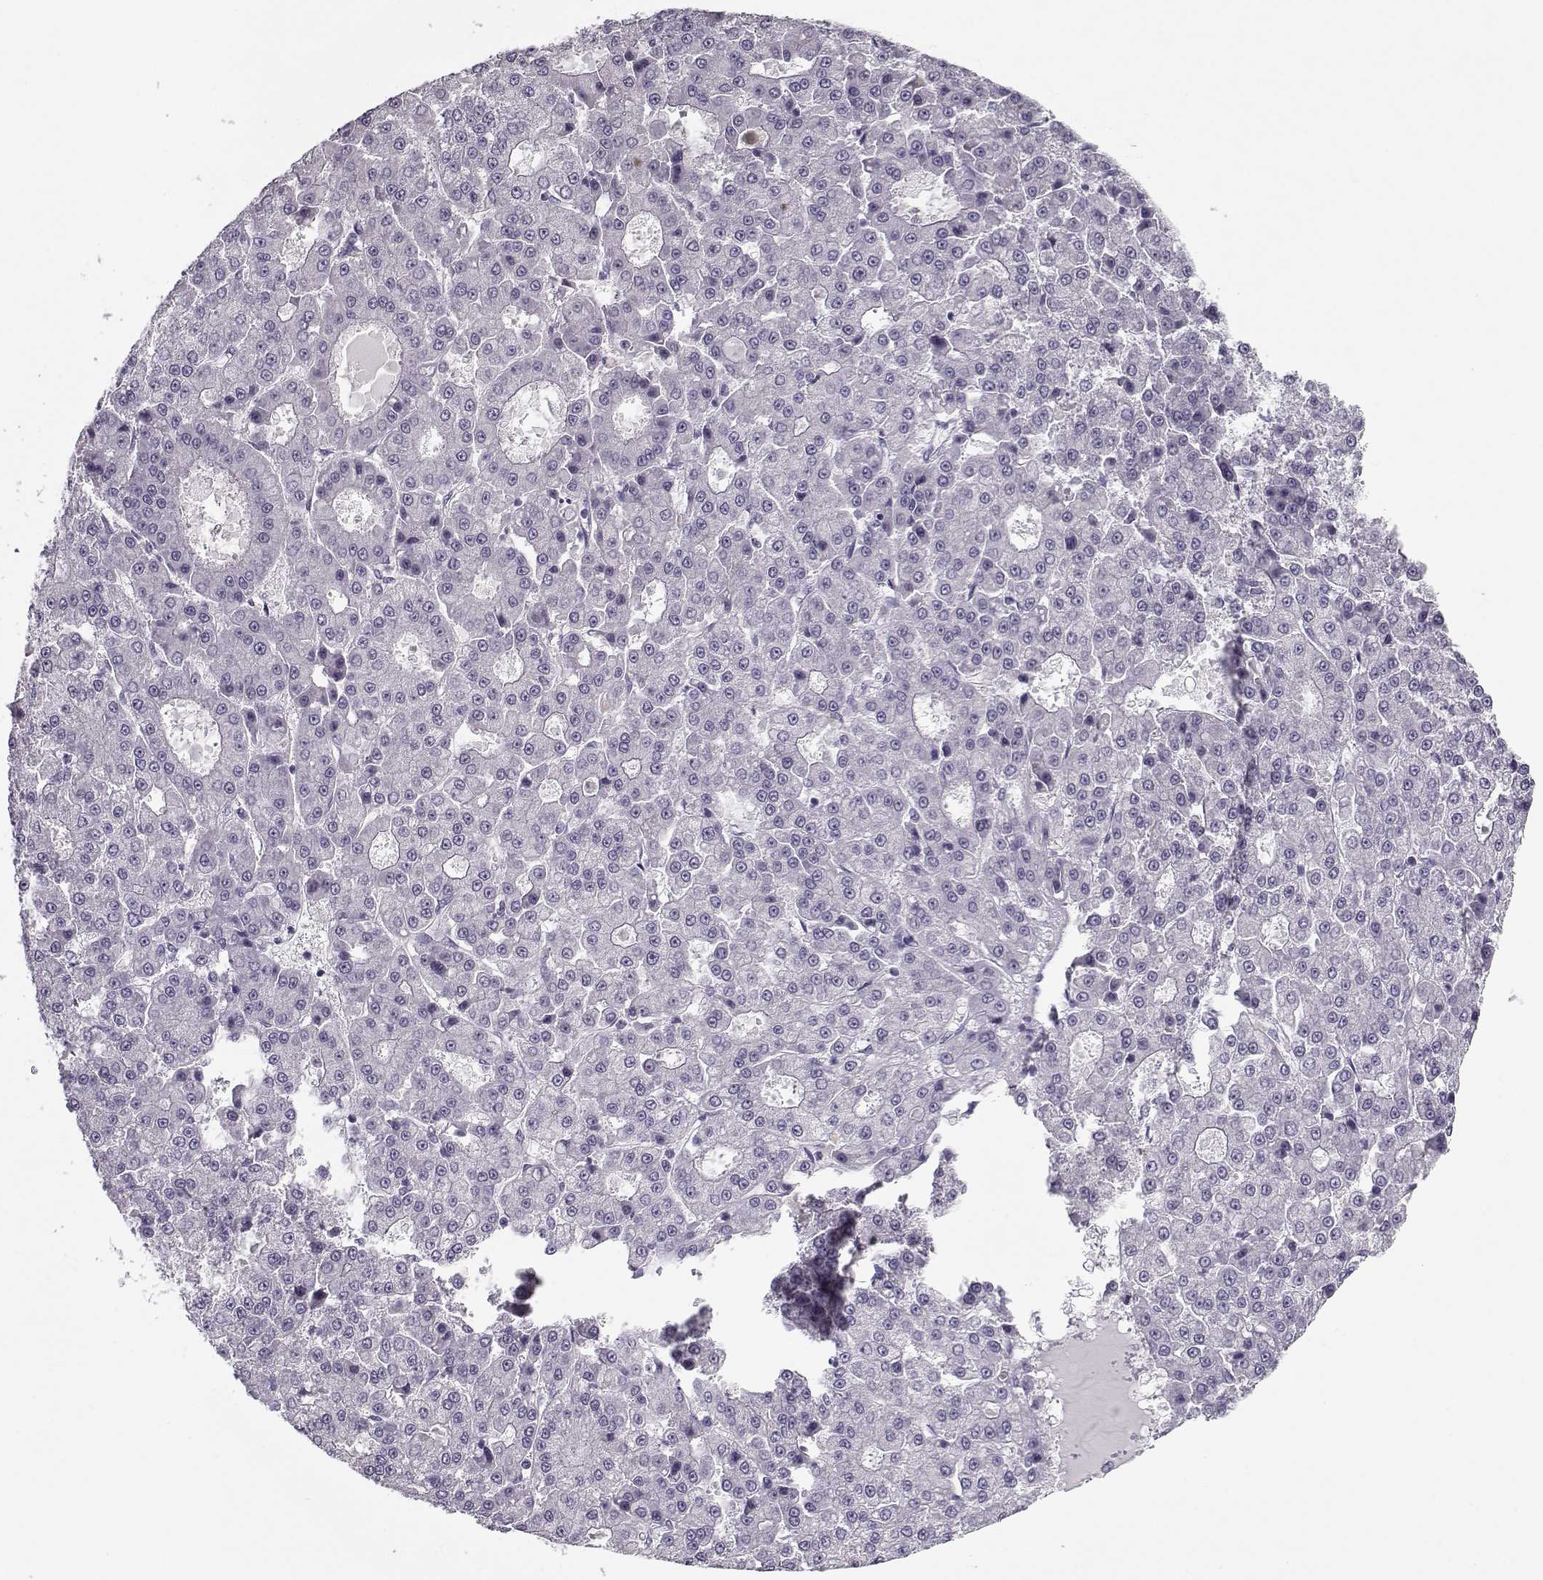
{"staining": {"intensity": "negative", "quantity": "none", "location": "none"}, "tissue": "liver cancer", "cell_type": "Tumor cells", "image_type": "cancer", "snomed": [{"axis": "morphology", "description": "Carcinoma, Hepatocellular, NOS"}, {"axis": "topography", "description": "Liver"}], "caption": "Hepatocellular carcinoma (liver) was stained to show a protein in brown. There is no significant staining in tumor cells. (Brightfield microscopy of DAB immunohistochemistry at high magnification).", "gene": "CCDC136", "patient": {"sex": "male", "age": 70}}